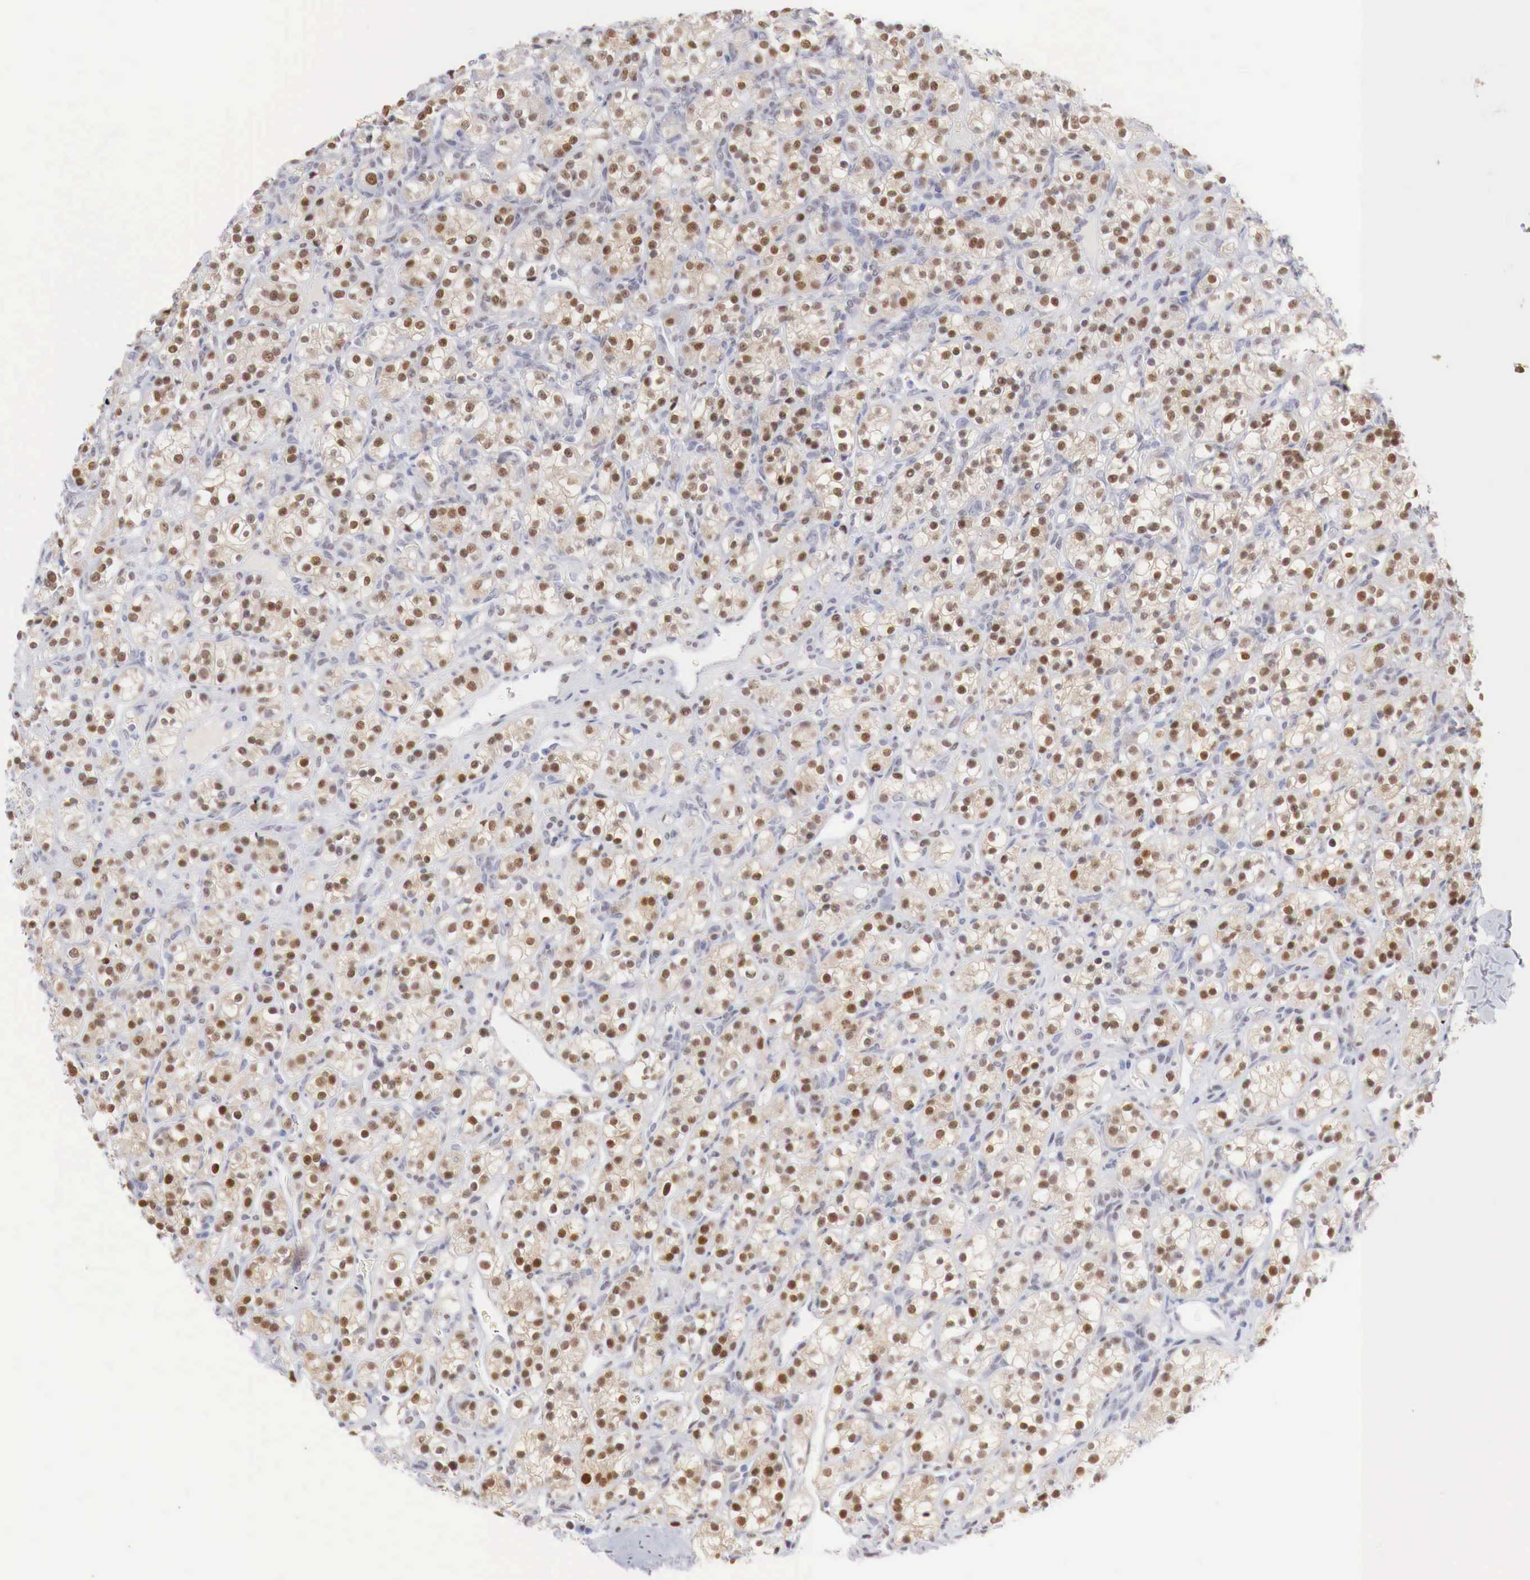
{"staining": {"intensity": "moderate", "quantity": ">75%", "location": "nuclear"}, "tissue": "renal cancer", "cell_type": "Tumor cells", "image_type": "cancer", "snomed": [{"axis": "morphology", "description": "Adenocarcinoma, NOS"}, {"axis": "topography", "description": "Kidney"}], "caption": "Adenocarcinoma (renal) was stained to show a protein in brown. There is medium levels of moderate nuclear staining in approximately >75% of tumor cells.", "gene": "FOXP2", "patient": {"sex": "male", "age": 77}}